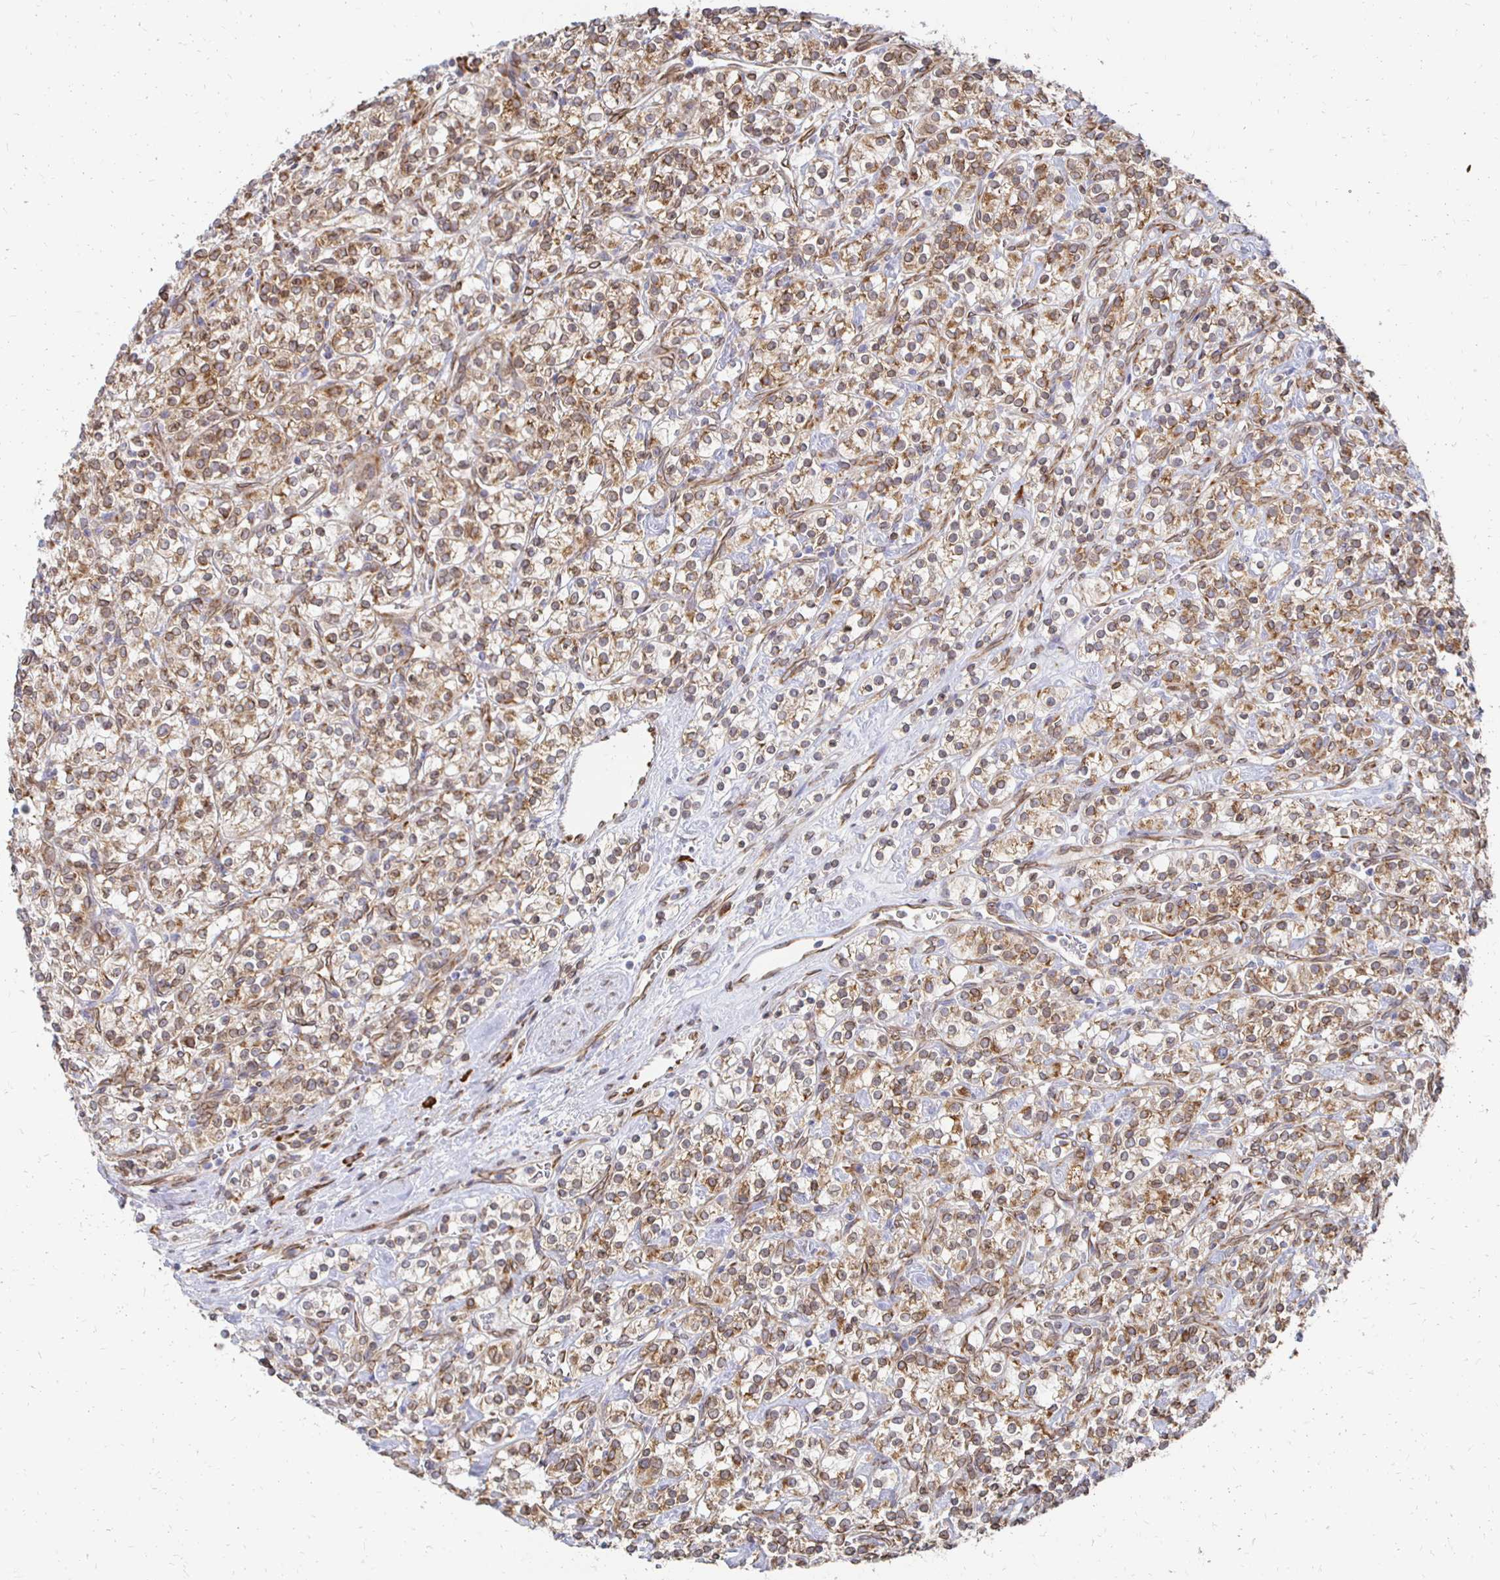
{"staining": {"intensity": "moderate", "quantity": ">75%", "location": "cytoplasmic/membranous,nuclear"}, "tissue": "renal cancer", "cell_type": "Tumor cells", "image_type": "cancer", "snomed": [{"axis": "morphology", "description": "Adenocarcinoma, NOS"}, {"axis": "topography", "description": "Kidney"}], "caption": "Adenocarcinoma (renal) stained with DAB IHC displays medium levels of moderate cytoplasmic/membranous and nuclear positivity in about >75% of tumor cells.", "gene": "PELI3", "patient": {"sex": "male", "age": 77}}